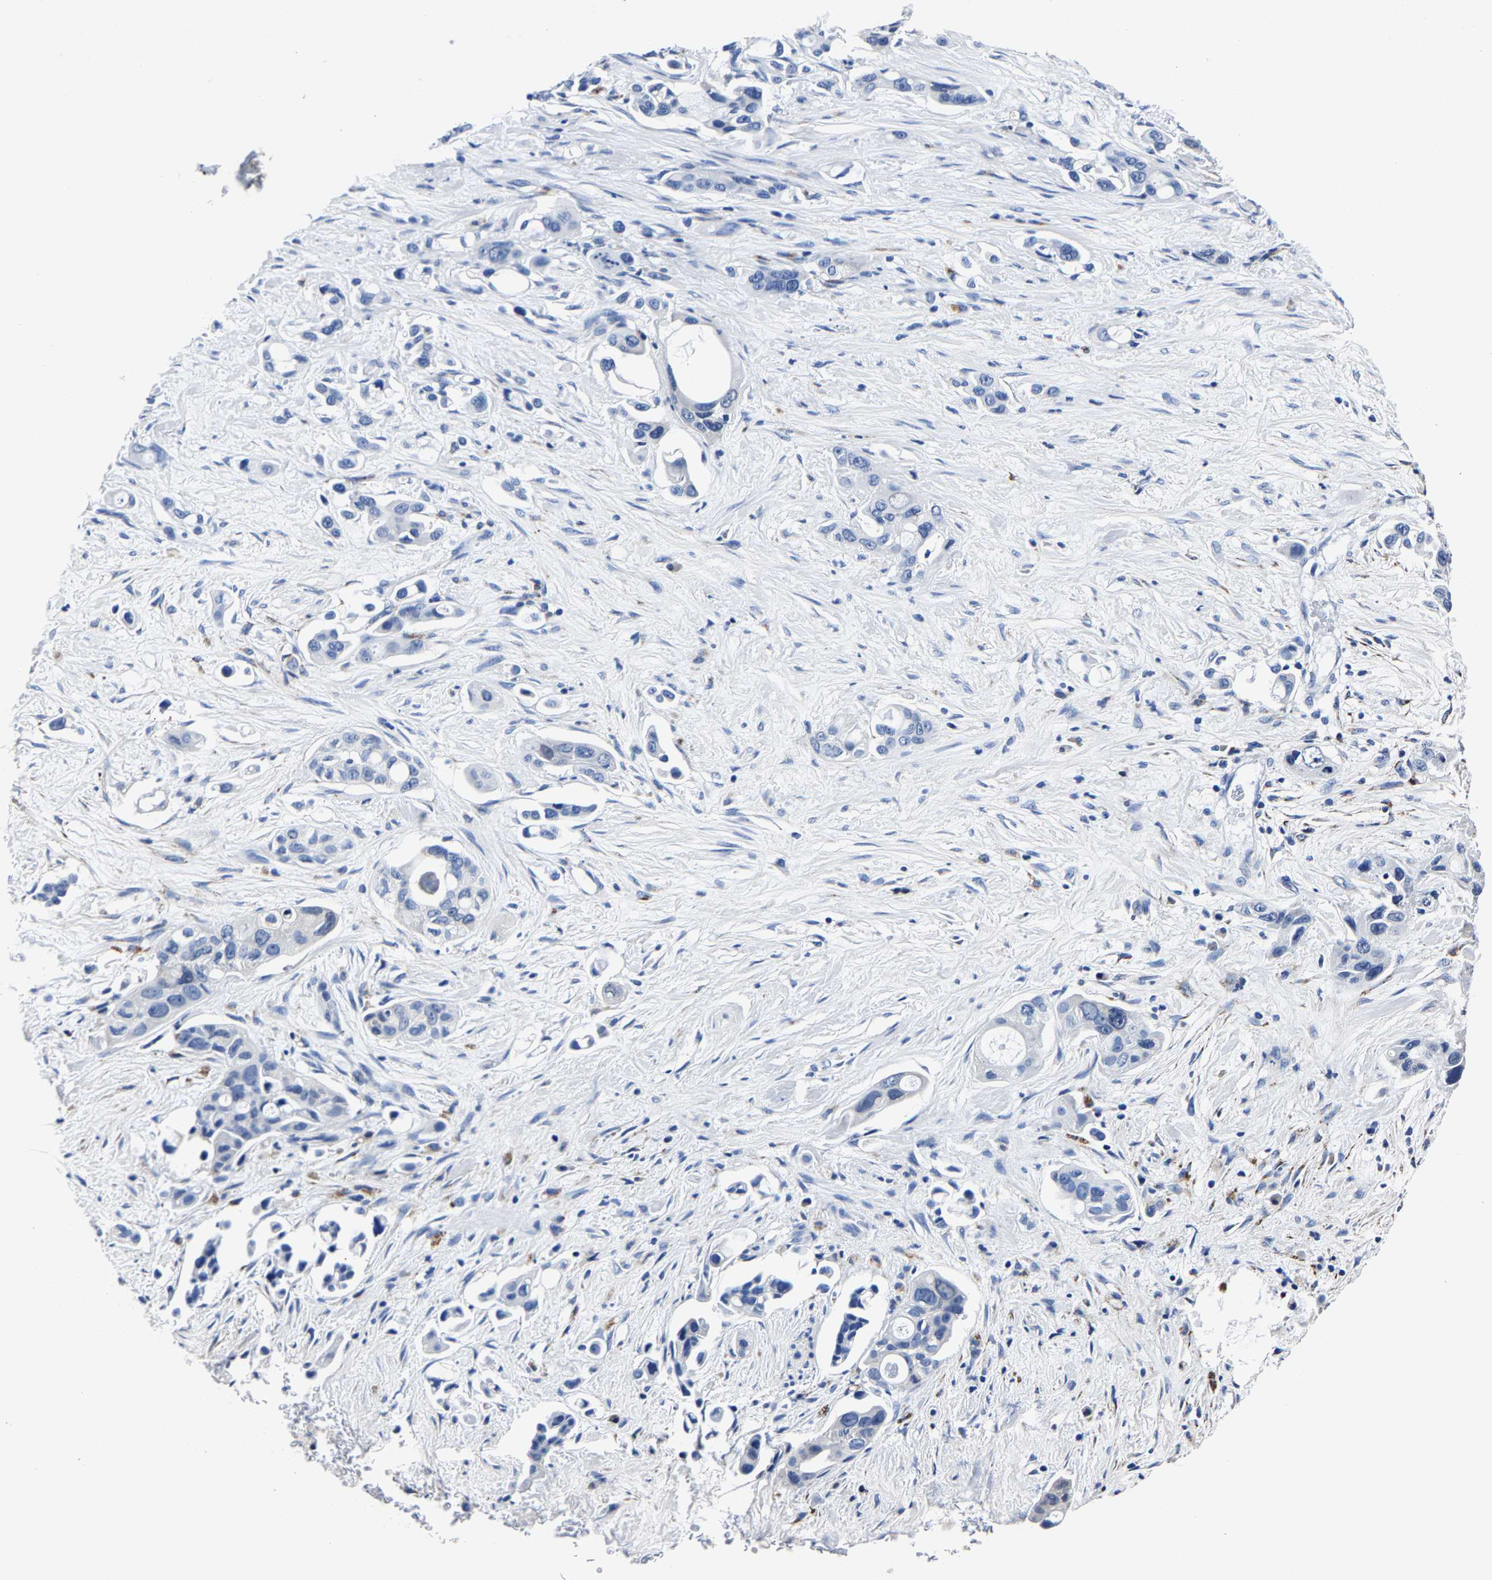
{"staining": {"intensity": "negative", "quantity": "none", "location": "none"}, "tissue": "pancreatic cancer", "cell_type": "Tumor cells", "image_type": "cancer", "snomed": [{"axis": "morphology", "description": "Adenocarcinoma, NOS"}, {"axis": "topography", "description": "Pancreas"}], "caption": "The photomicrograph shows no staining of tumor cells in pancreatic adenocarcinoma.", "gene": "PSPH", "patient": {"sex": "male", "age": 53}}